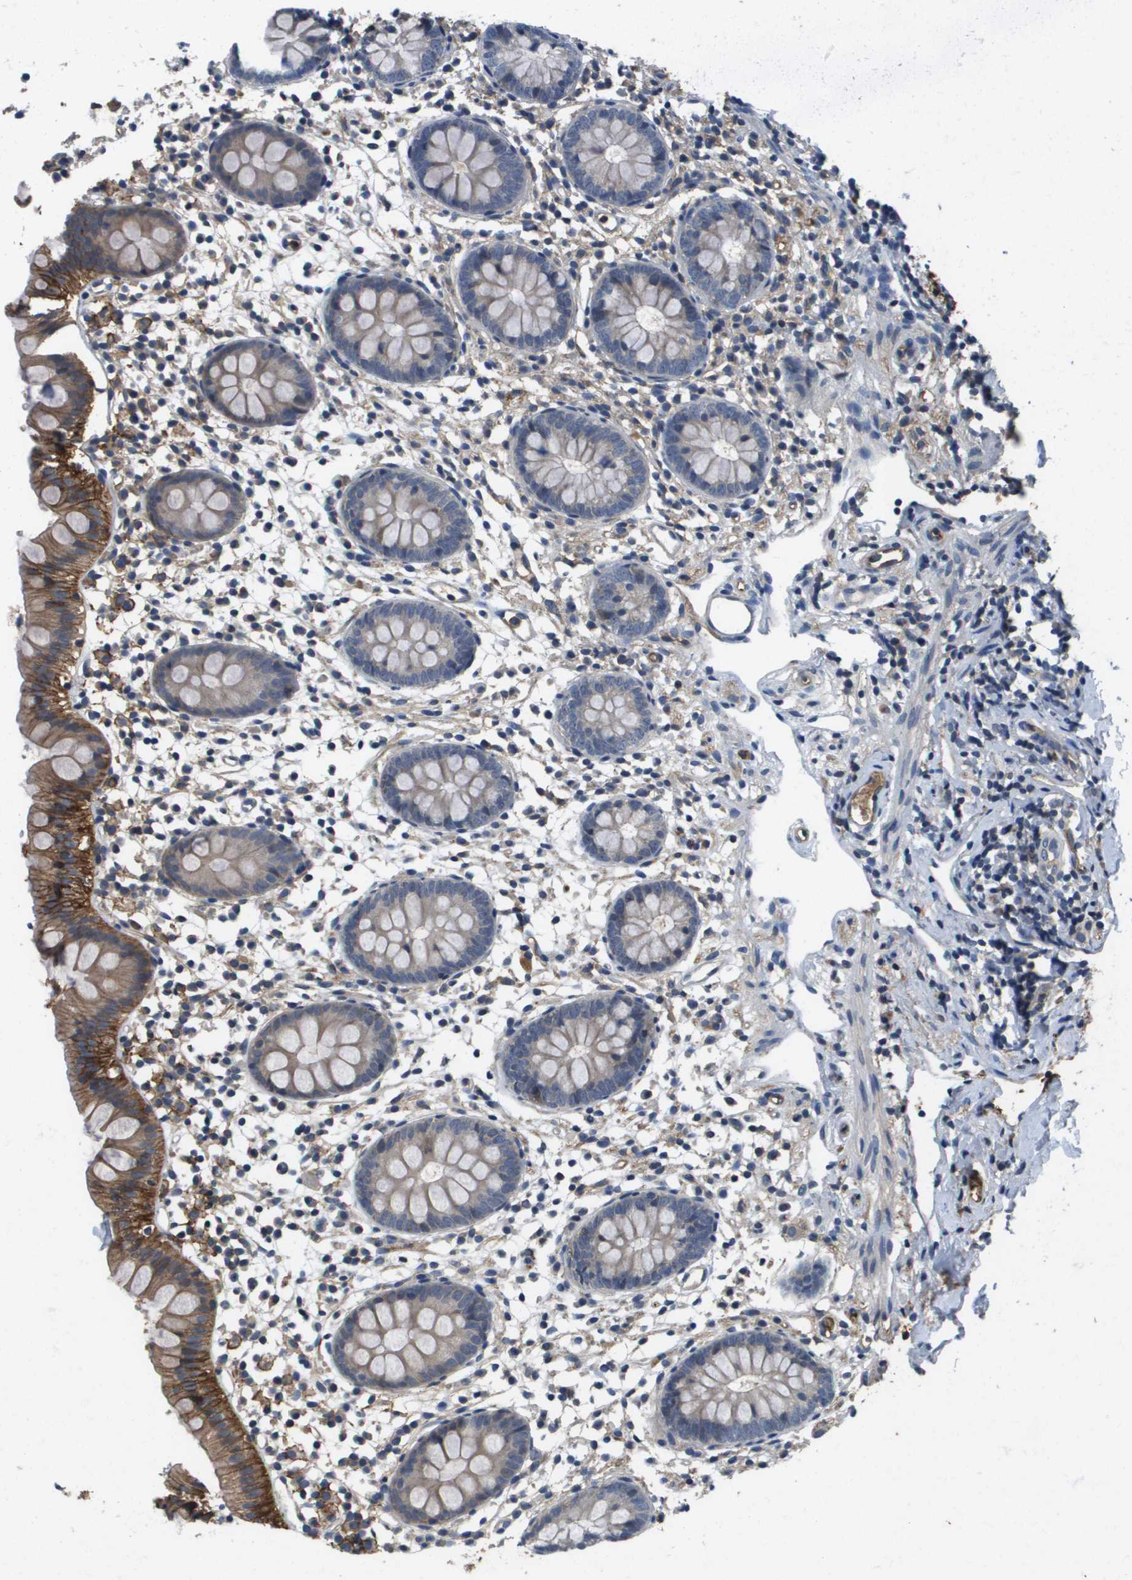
{"staining": {"intensity": "moderate", "quantity": "25%-75%", "location": "cytoplasmic/membranous"}, "tissue": "appendix", "cell_type": "Glandular cells", "image_type": "normal", "snomed": [{"axis": "morphology", "description": "Normal tissue, NOS"}, {"axis": "topography", "description": "Appendix"}], "caption": "An immunohistochemistry photomicrograph of normal tissue is shown. Protein staining in brown labels moderate cytoplasmic/membranous positivity in appendix within glandular cells.", "gene": "SLC16A3", "patient": {"sex": "female", "age": 20}}